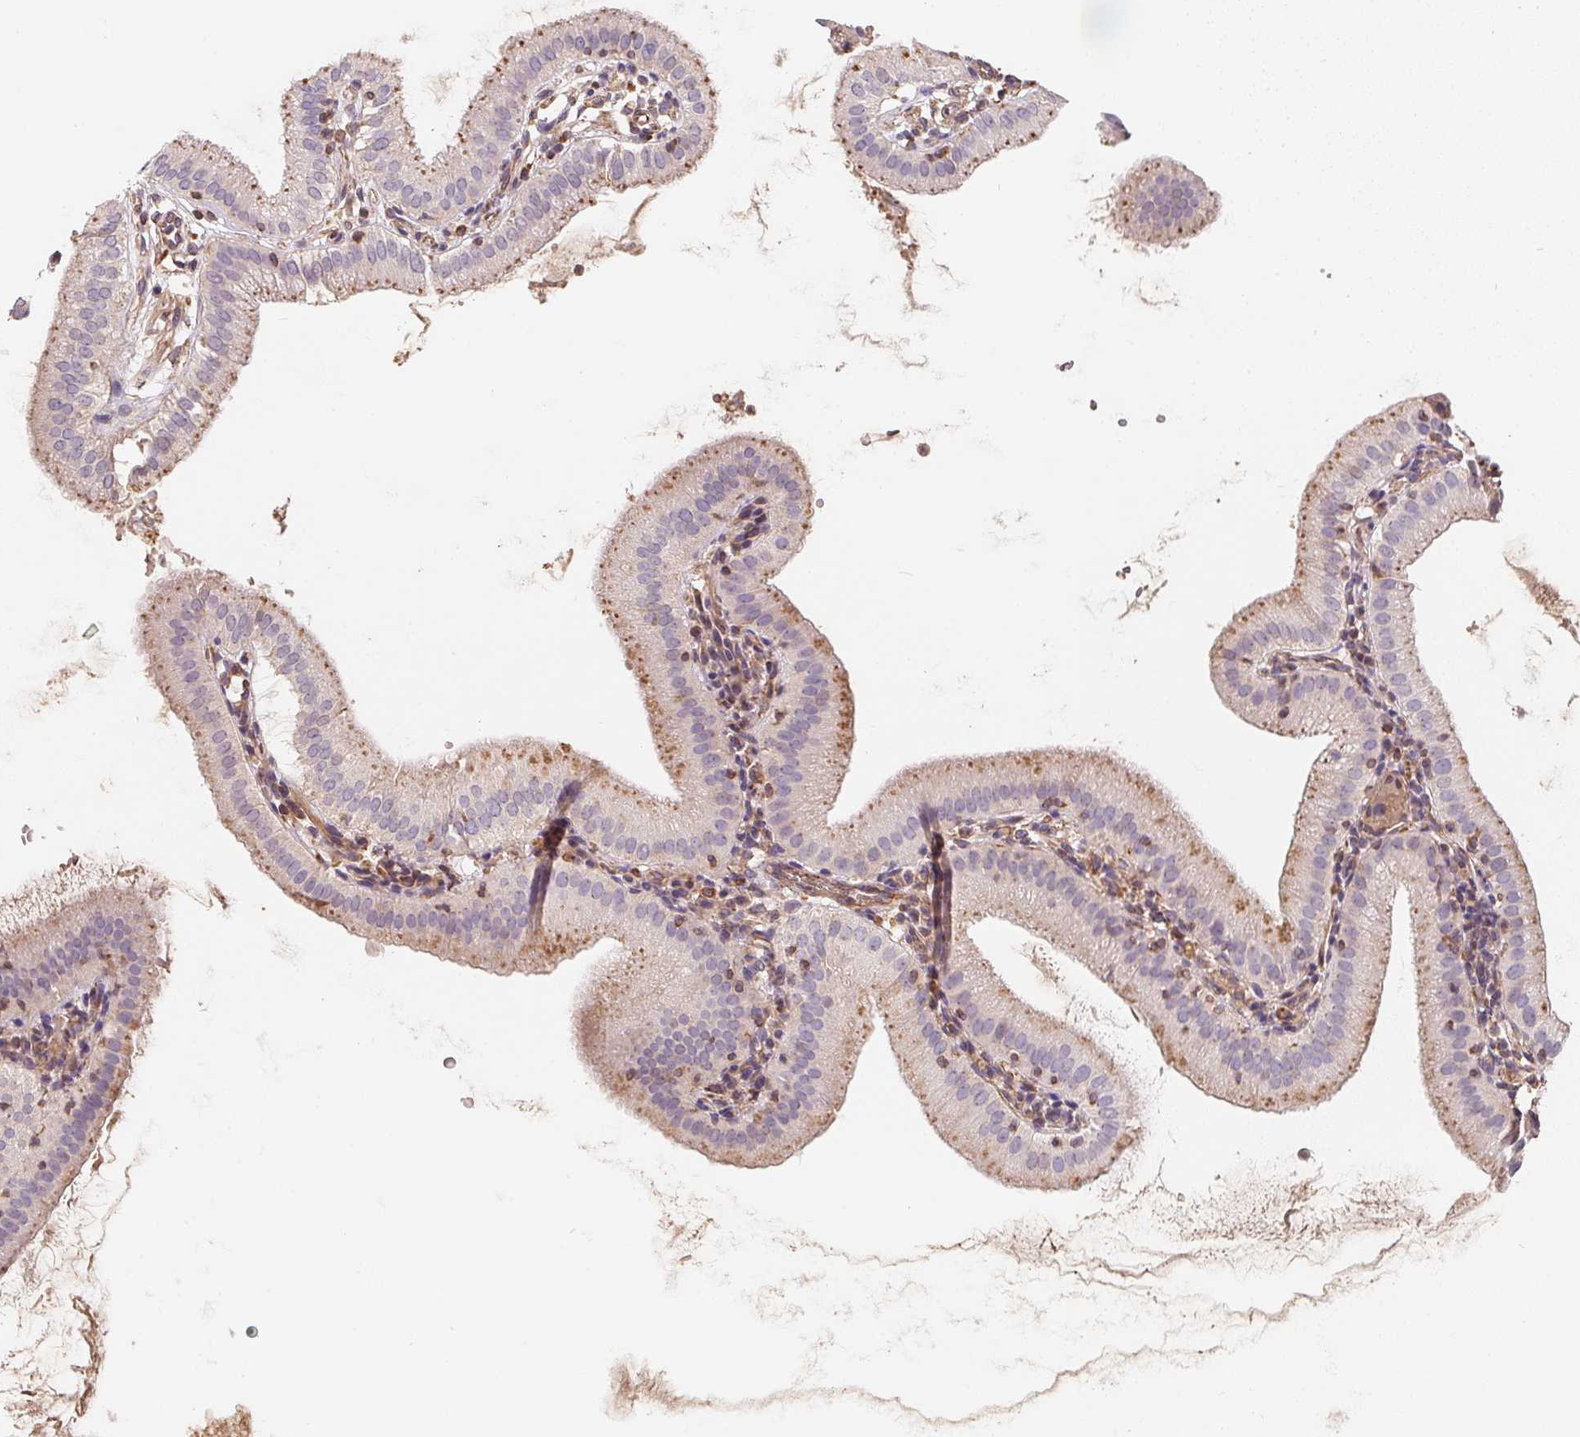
{"staining": {"intensity": "moderate", "quantity": "25%-75%", "location": "cytoplasmic/membranous"}, "tissue": "gallbladder", "cell_type": "Glandular cells", "image_type": "normal", "snomed": [{"axis": "morphology", "description": "Normal tissue, NOS"}, {"axis": "topography", "description": "Gallbladder"}], "caption": "Protein analysis of normal gallbladder displays moderate cytoplasmic/membranous staining in about 25%-75% of glandular cells.", "gene": "TBKBP1", "patient": {"sex": "female", "age": 65}}